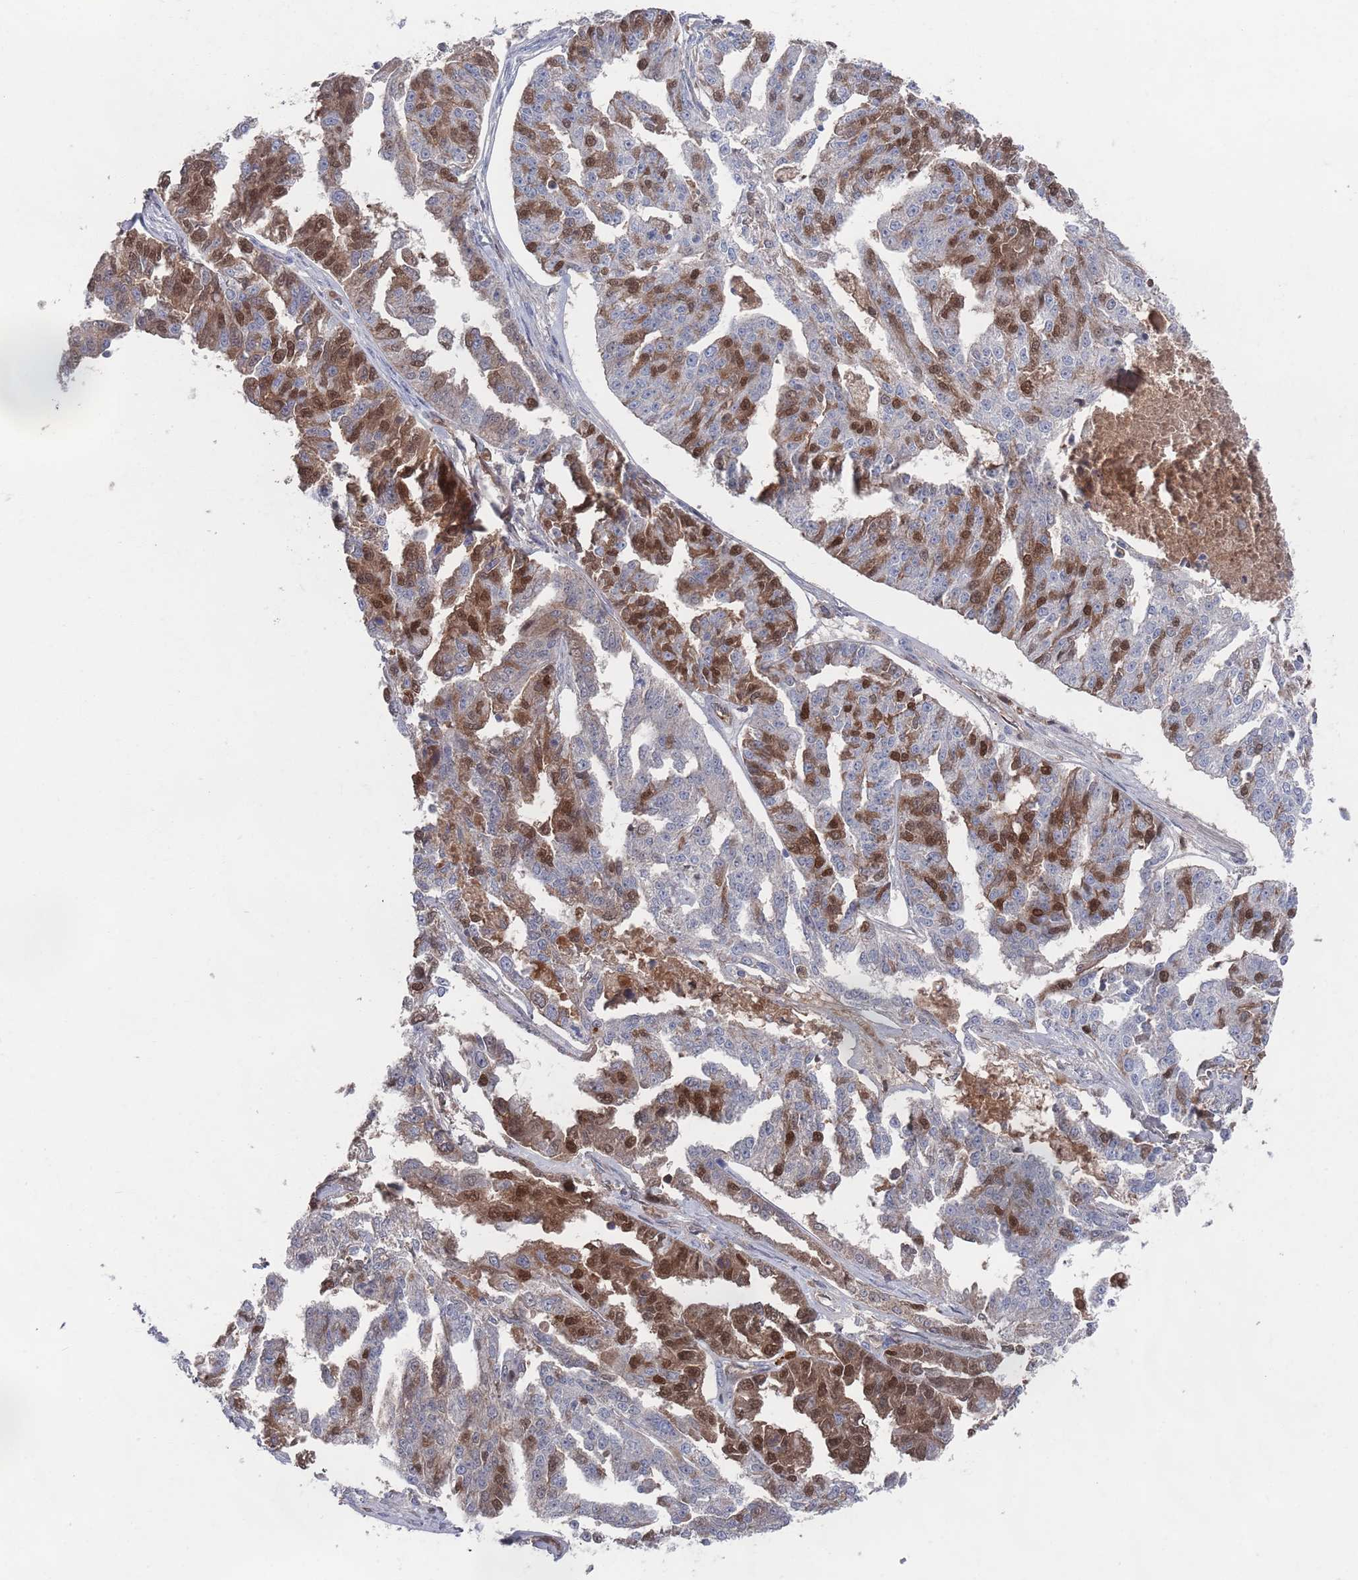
{"staining": {"intensity": "strong", "quantity": "<25%", "location": "cytoplasmic/membranous,nuclear"}, "tissue": "ovarian cancer", "cell_type": "Tumor cells", "image_type": "cancer", "snomed": [{"axis": "morphology", "description": "Cystadenocarcinoma, serous, NOS"}, {"axis": "topography", "description": "Ovary"}], "caption": "Strong cytoplasmic/membranous and nuclear protein staining is seen in approximately <25% of tumor cells in ovarian cancer (serous cystadenocarcinoma).", "gene": "PLEKHA4", "patient": {"sex": "female", "age": 58}}